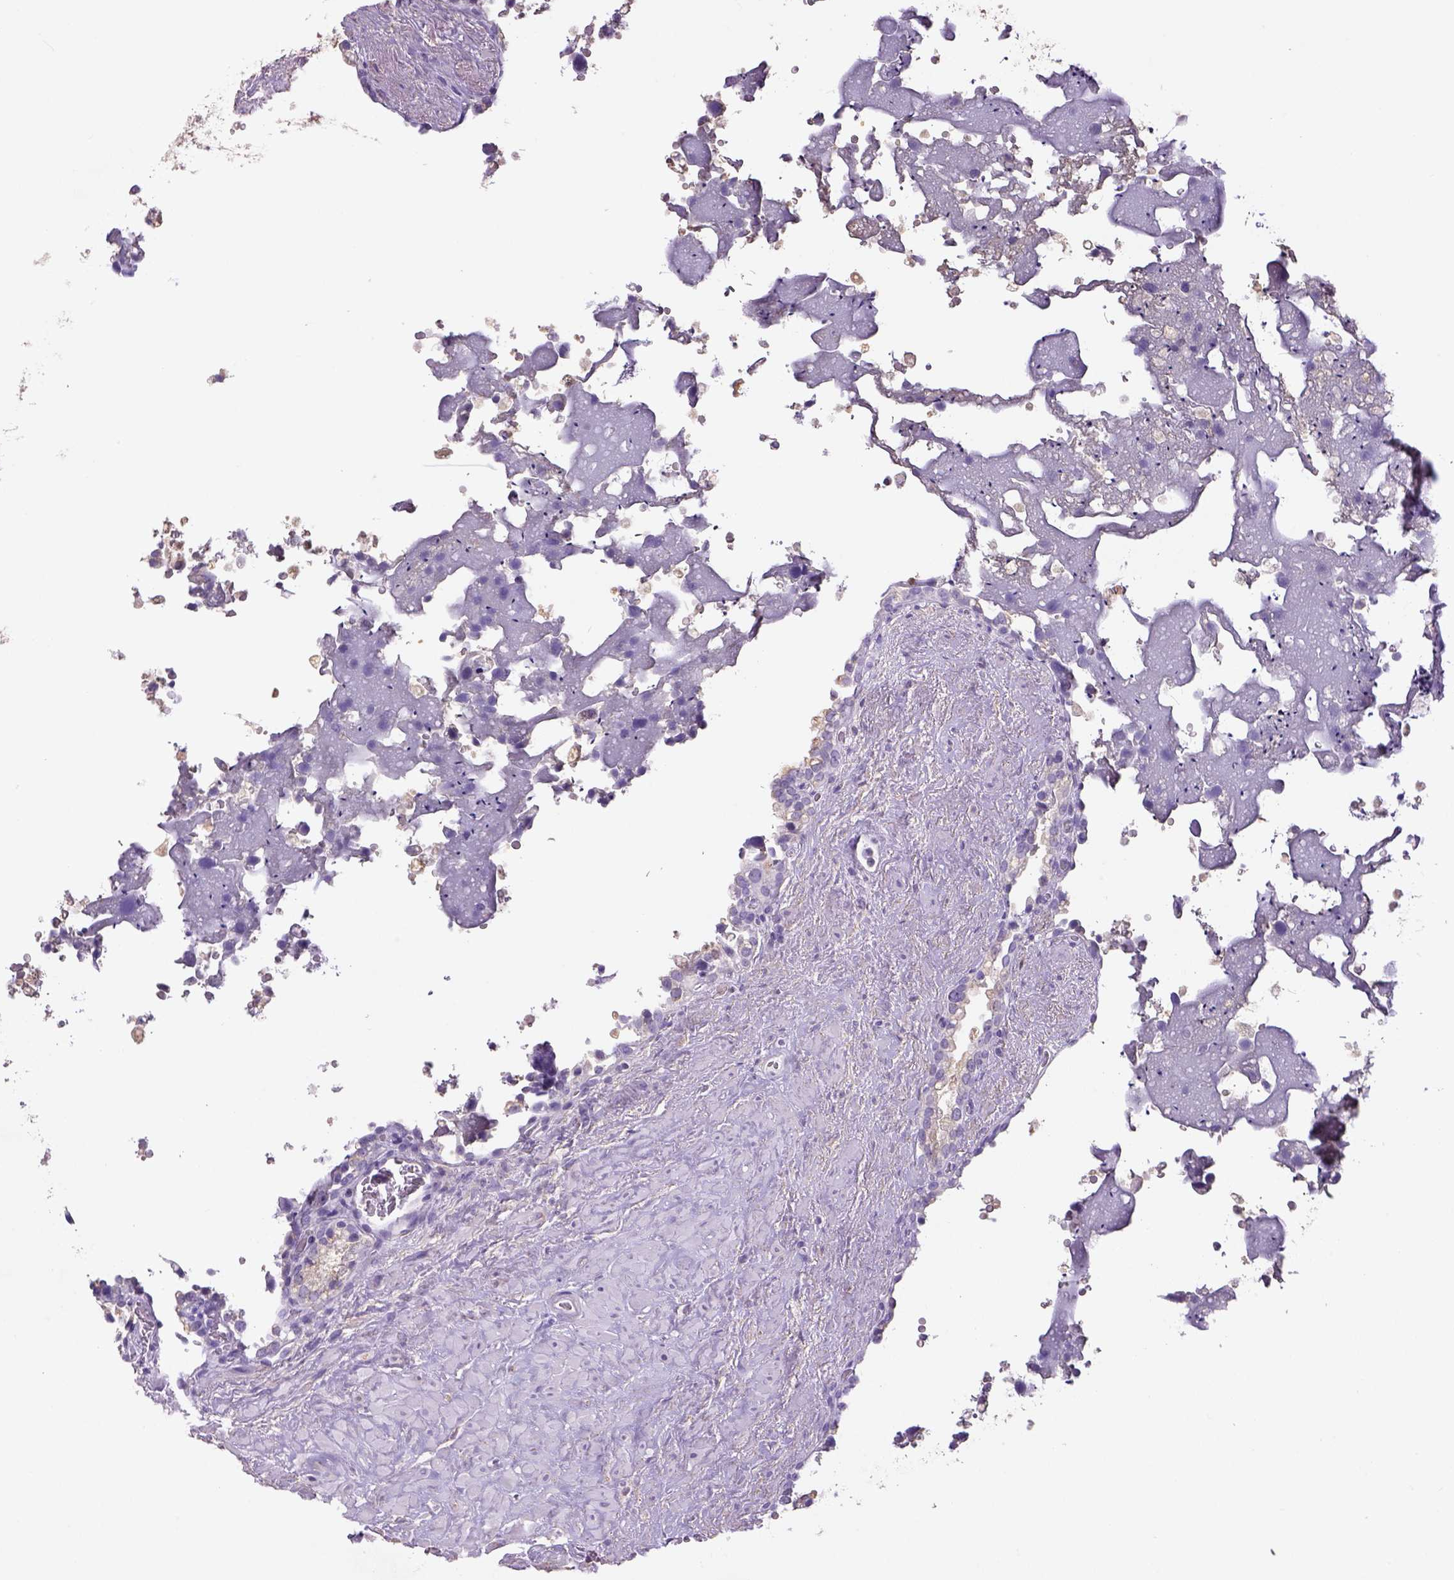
{"staining": {"intensity": "negative", "quantity": "none", "location": "none"}, "tissue": "seminal vesicle", "cell_type": "Glandular cells", "image_type": "normal", "snomed": [{"axis": "morphology", "description": "Normal tissue, NOS"}, {"axis": "topography", "description": "Seminal veicle"}], "caption": "This image is of normal seminal vesicle stained with immunohistochemistry (IHC) to label a protein in brown with the nuclei are counter-stained blue. There is no expression in glandular cells.", "gene": "NAALAD2", "patient": {"sex": "male", "age": 71}}